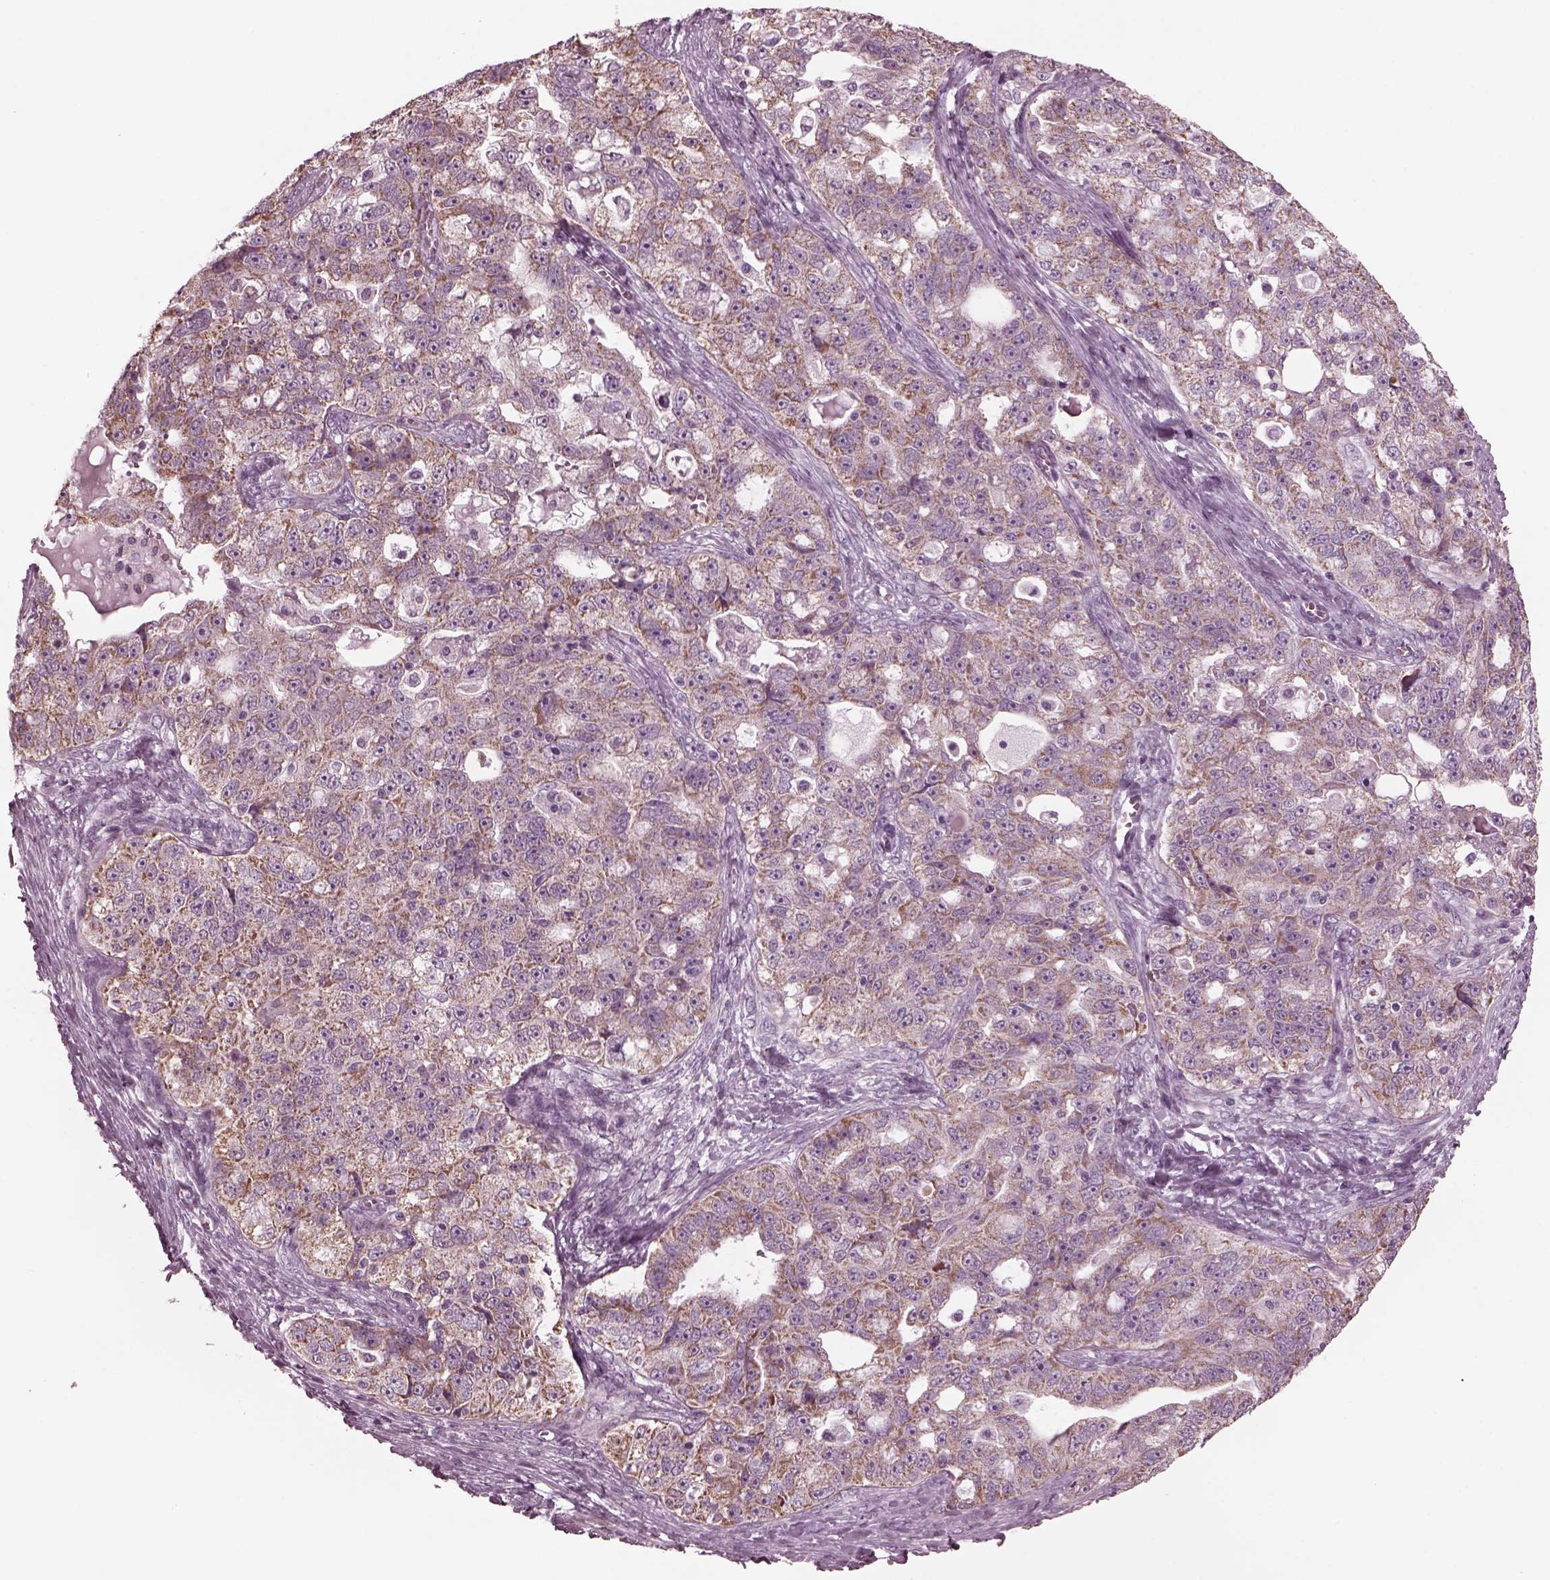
{"staining": {"intensity": "moderate", "quantity": "<25%", "location": "cytoplasmic/membranous"}, "tissue": "ovarian cancer", "cell_type": "Tumor cells", "image_type": "cancer", "snomed": [{"axis": "morphology", "description": "Cystadenocarcinoma, serous, NOS"}, {"axis": "topography", "description": "Ovary"}], "caption": "An image of ovarian cancer stained for a protein displays moderate cytoplasmic/membranous brown staining in tumor cells.", "gene": "CELSR3", "patient": {"sex": "female", "age": 51}}